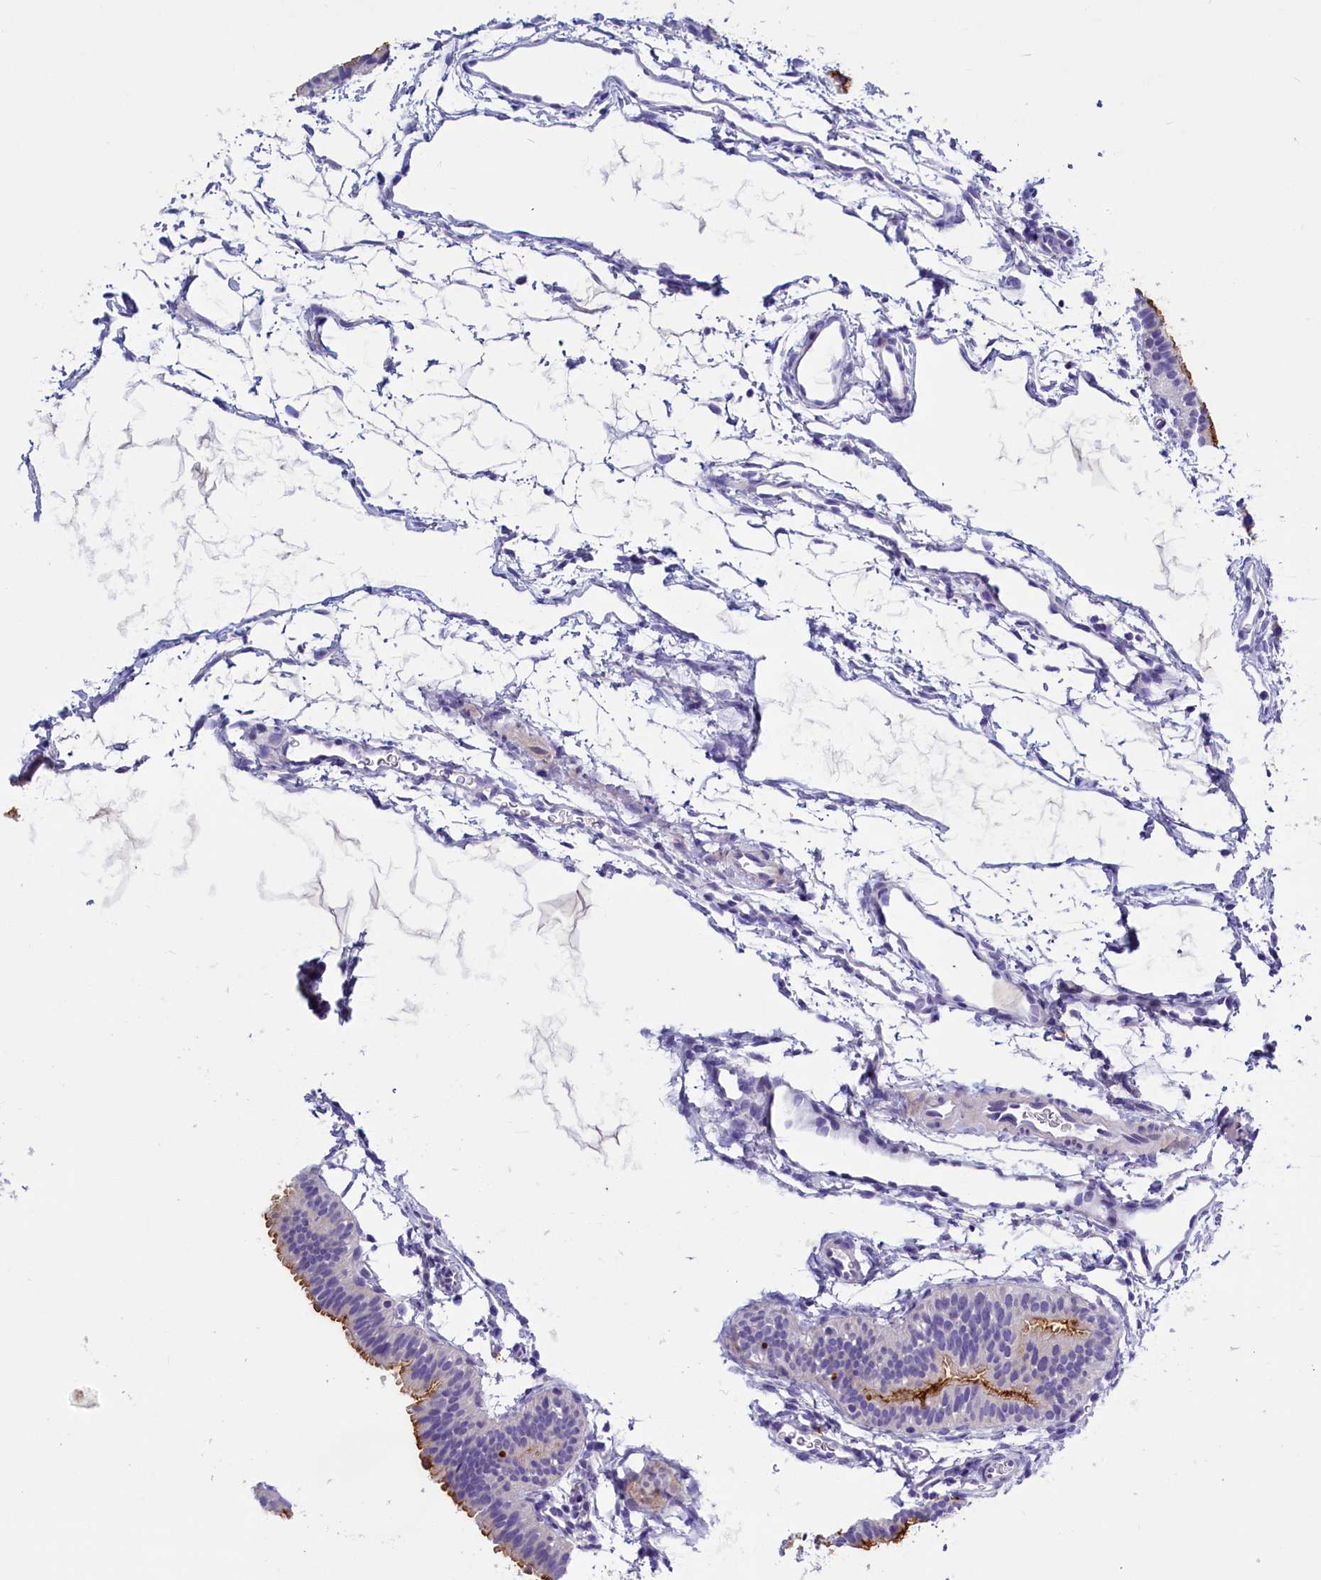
{"staining": {"intensity": "moderate", "quantity": "<25%", "location": "cytoplasmic/membranous"}, "tissue": "fallopian tube", "cell_type": "Glandular cells", "image_type": "normal", "snomed": [{"axis": "morphology", "description": "Normal tissue, NOS"}, {"axis": "topography", "description": "Fallopian tube"}], "caption": "Fallopian tube stained with immunohistochemistry shows moderate cytoplasmic/membranous expression in approximately <25% of glandular cells. Immunohistochemistry stains the protein in brown and the nuclei are stained blue.", "gene": "RTTN", "patient": {"sex": "female", "age": 35}}